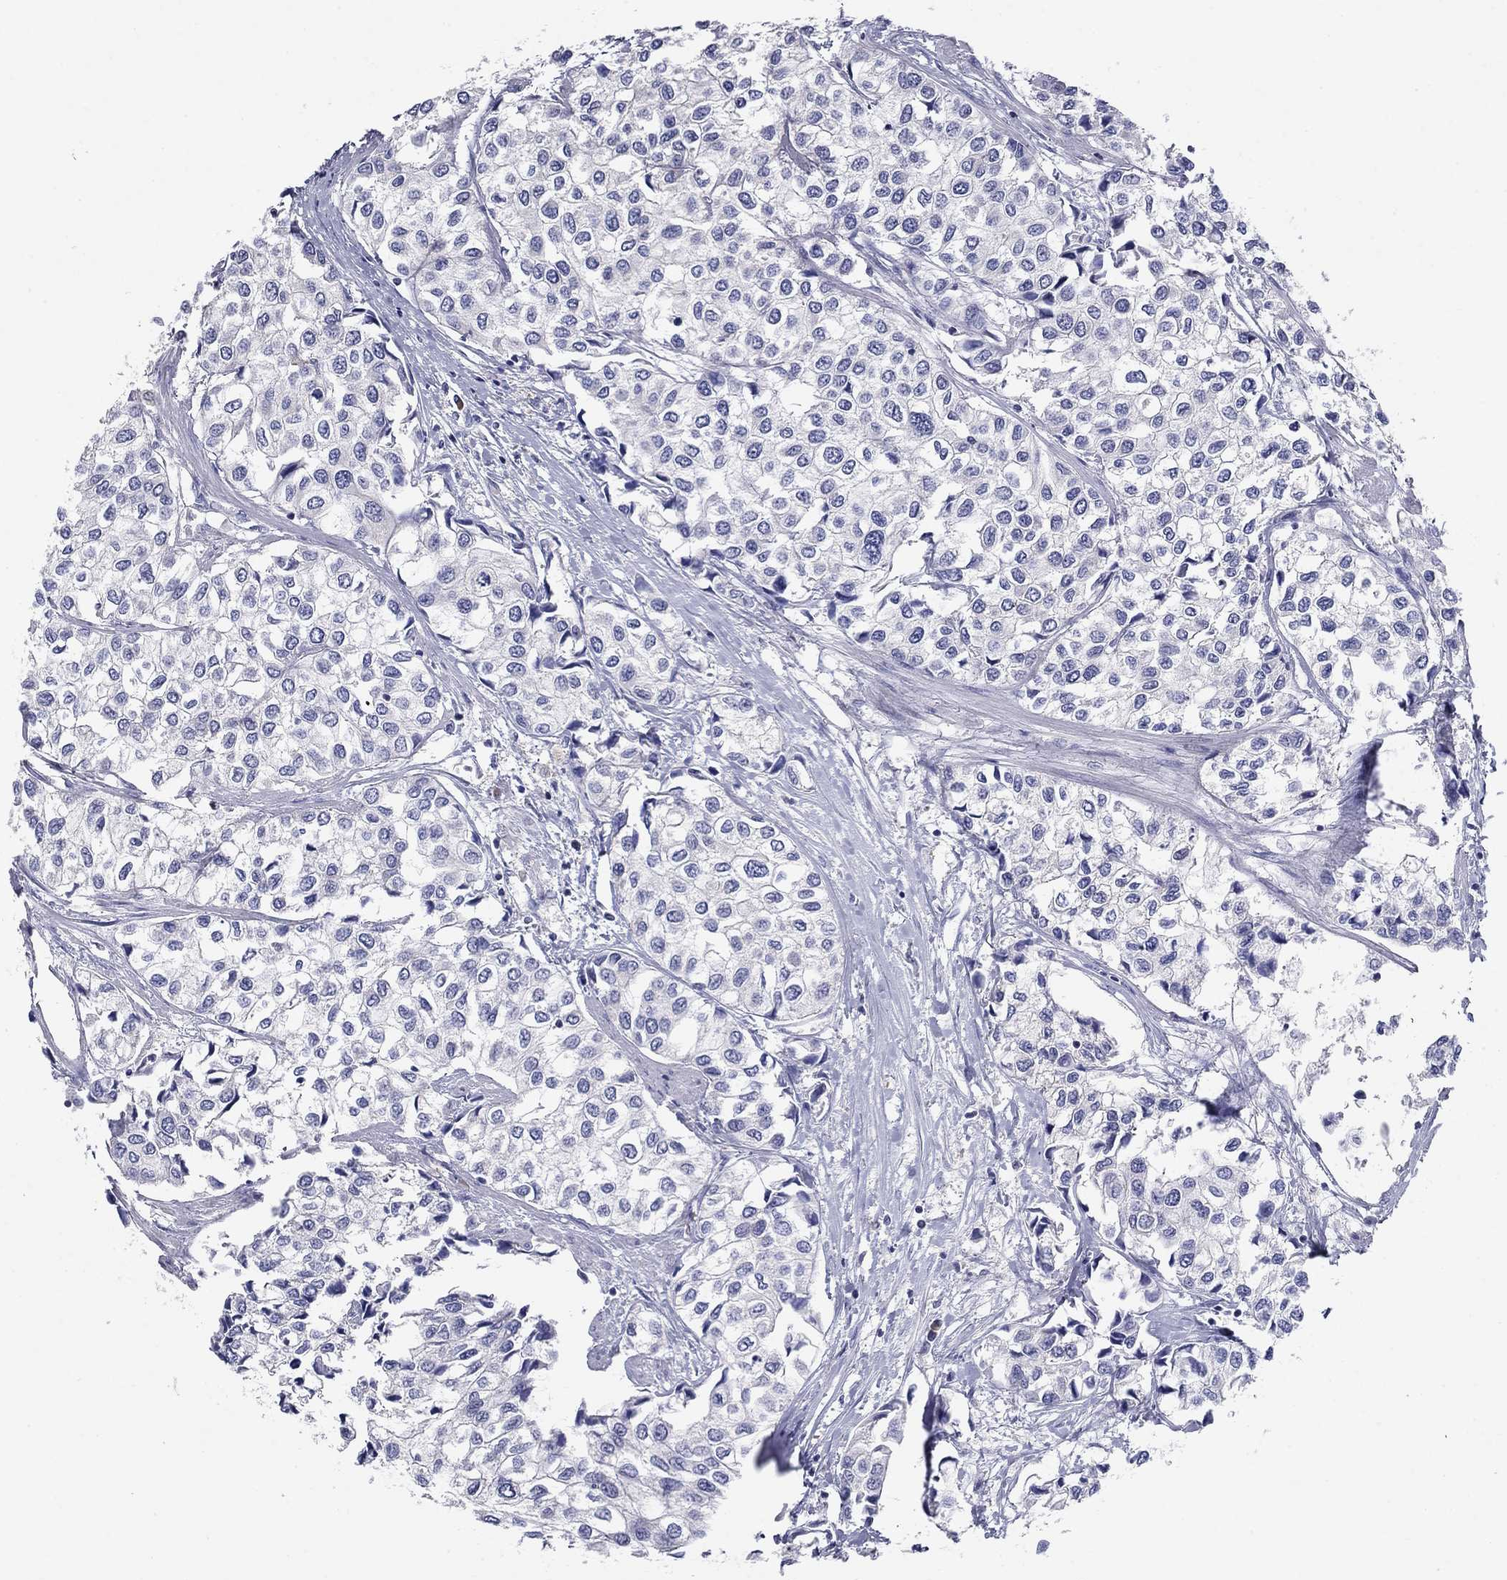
{"staining": {"intensity": "negative", "quantity": "none", "location": "none"}, "tissue": "urothelial cancer", "cell_type": "Tumor cells", "image_type": "cancer", "snomed": [{"axis": "morphology", "description": "Urothelial carcinoma, High grade"}, {"axis": "topography", "description": "Urinary bladder"}], "caption": "A high-resolution image shows immunohistochemistry (IHC) staining of urothelial cancer, which exhibits no significant positivity in tumor cells. (Brightfield microscopy of DAB (3,3'-diaminobenzidine) IHC at high magnification).", "gene": "POU2F2", "patient": {"sex": "male", "age": 73}}